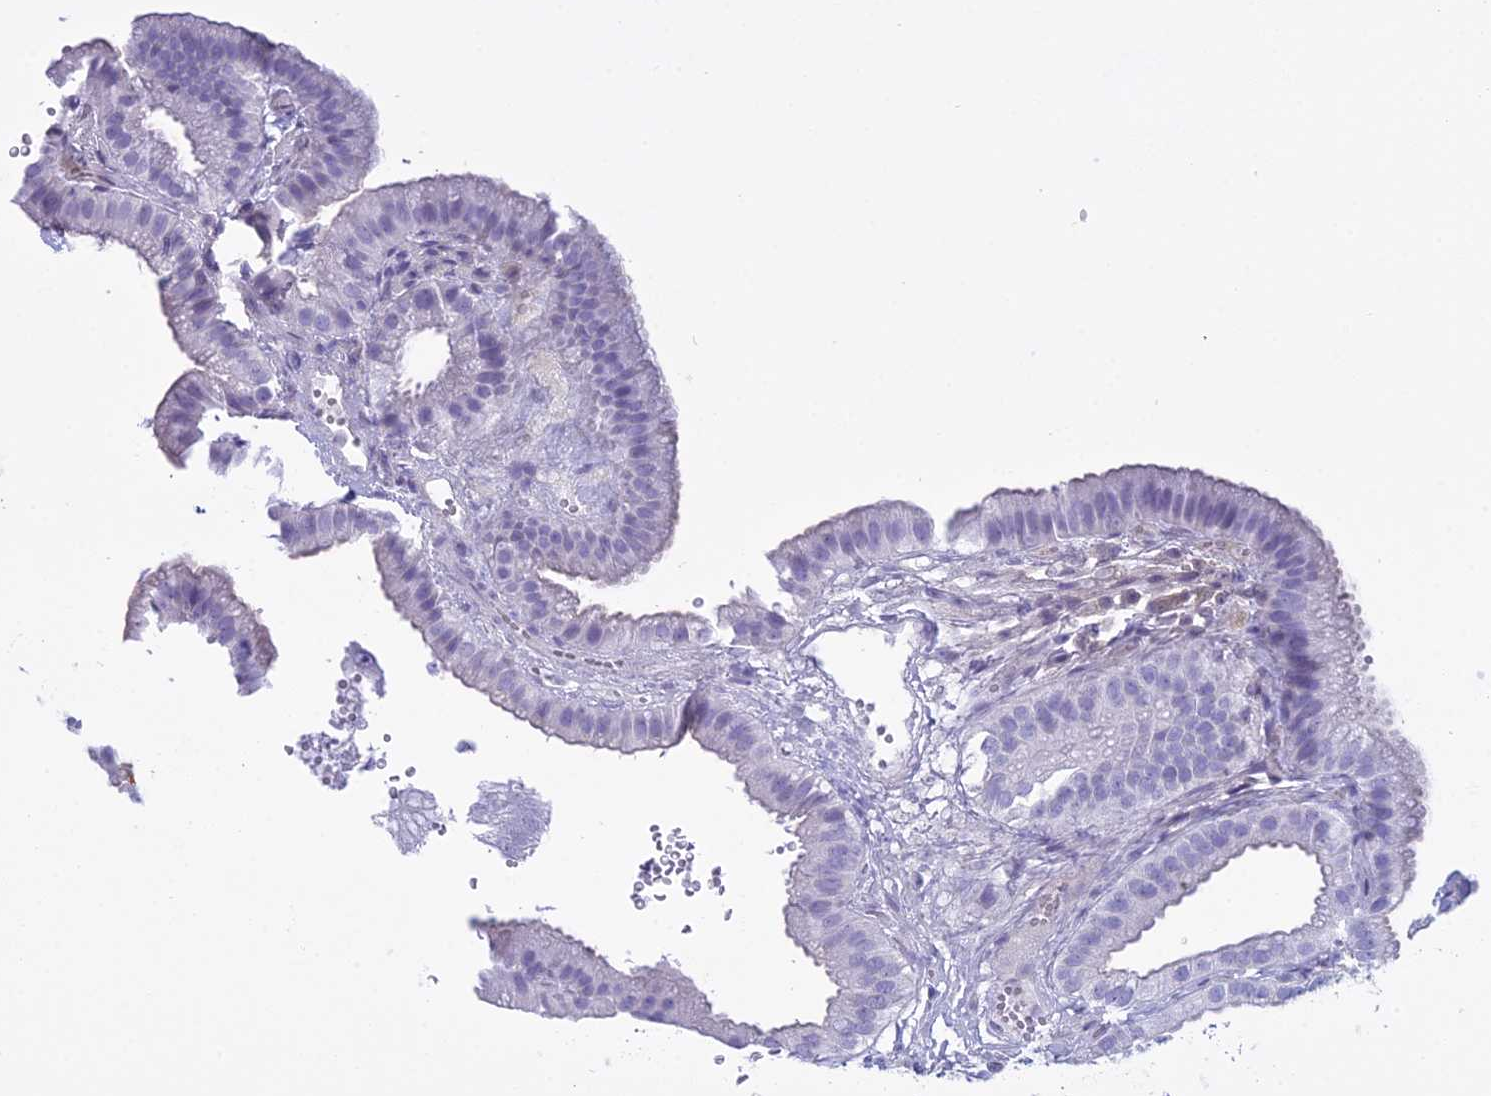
{"staining": {"intensity": "weak", "quantity": "<25%", "location": "cytoplasmic/membranous"}, "tissue": "gallbladder", "cell_type": "Glandular cells", "image_type": "normal", "snomed": [{"axis": "morphology", "description": "Normal tissue, NOS"}, {"axis": "topography", "description": "Gallbladder"}], "caption": "This is a photomicrograph of immunohistochemistry (IHC) staining of unremarkable gallbladder, which shows no positivity in glandular cells. (Stains: DAB (3,3'-diaminobenzidine) IHC with hematoxylin counter stain, Microscopy: brightfield microscopy at high magnification).", "gene": "MAP6", "patient": {"sex": "female", "age": 61}}